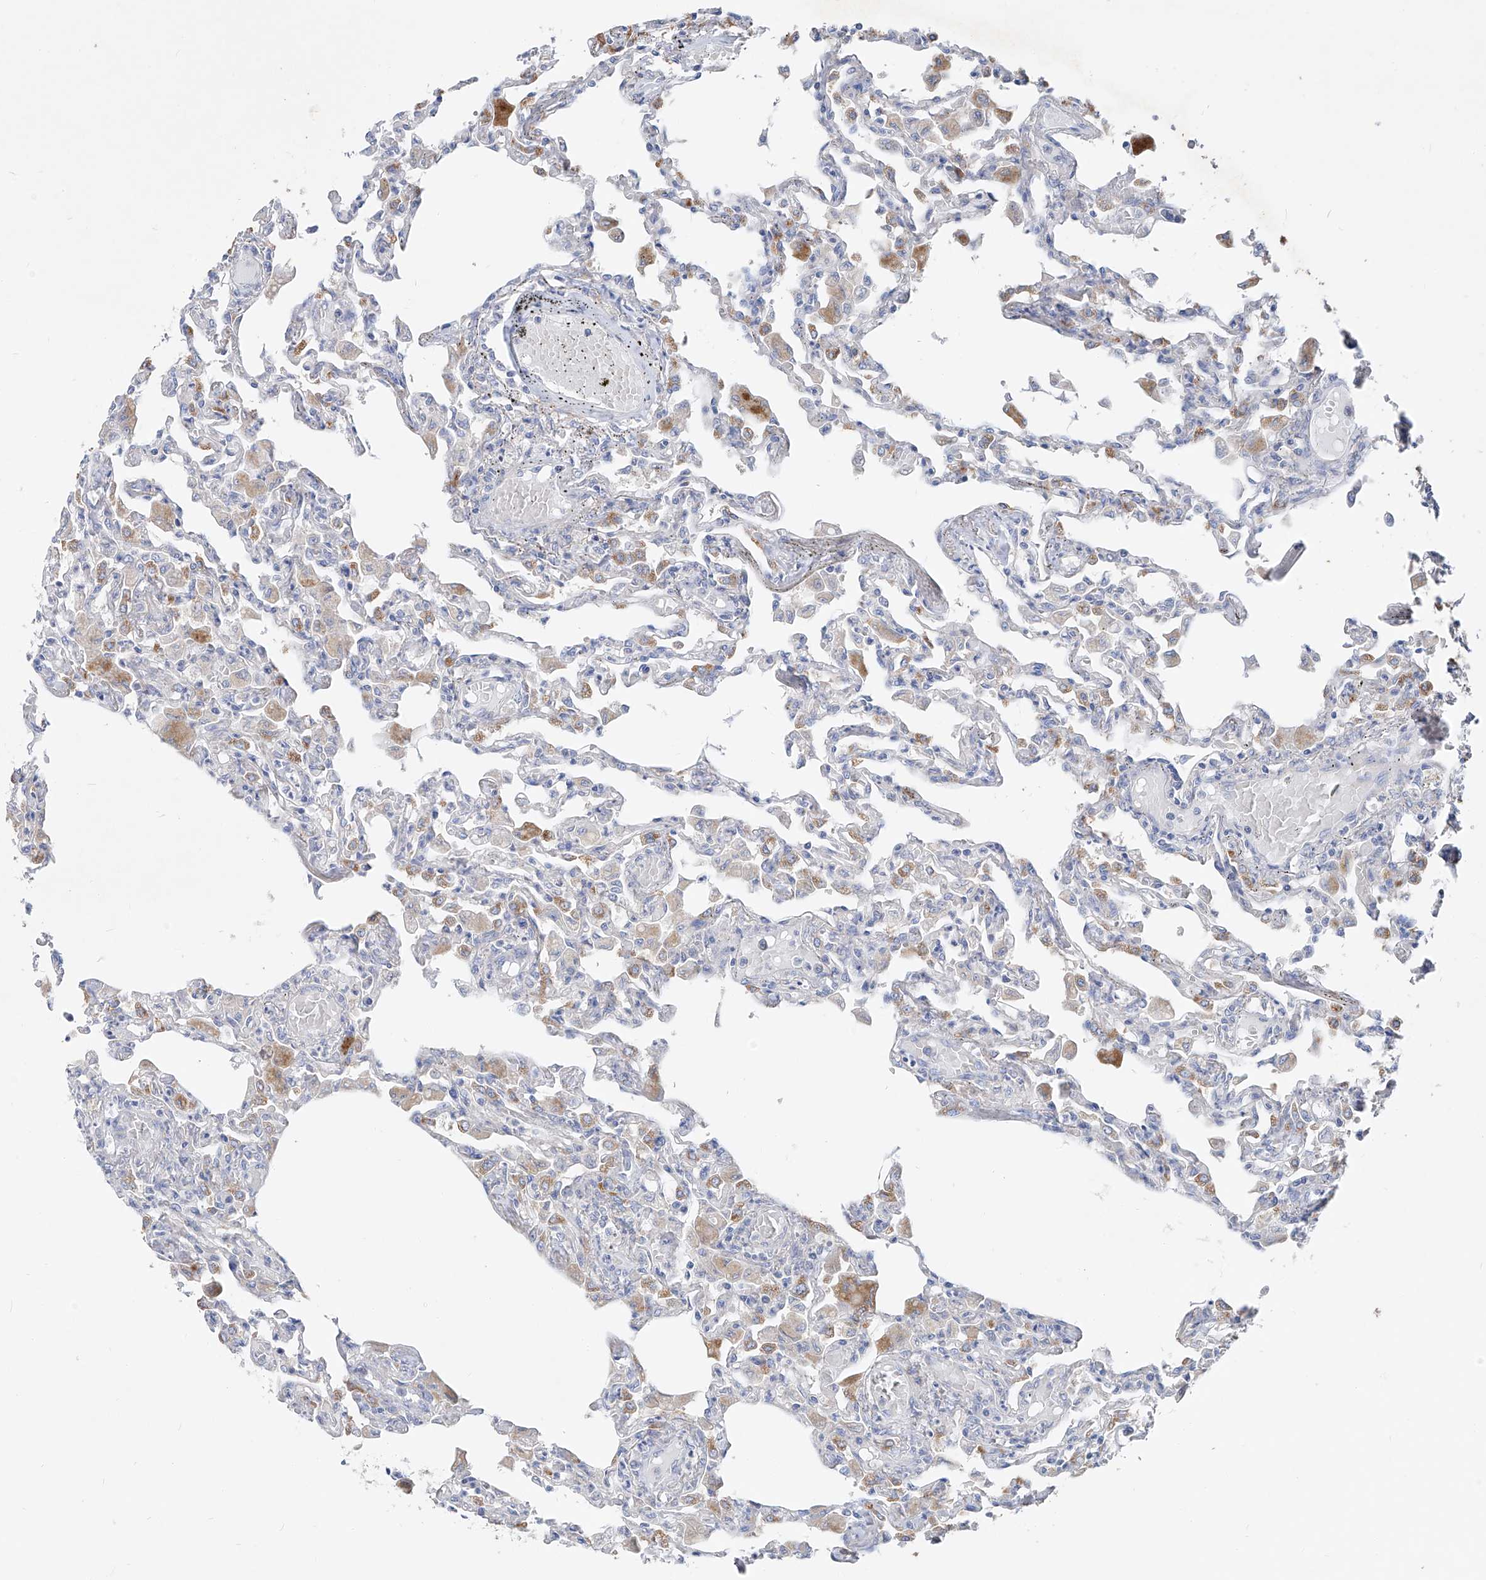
{"staining": {"intensity": "weak", "quantity": "<25%", "location": "cytoplasmic/membranous"}, "tissue": "lung", "cell_type": "Alveolar cells", "image_type": "normal", "snomed": [{"axis": "morphology", "description": "Normal tissue, NOS"}, {"axis": "topography", "description": "Bronchus"}, {"axis": "topography", "description": "Lung"}], "caption": "High power microscopy image of an immunohistochemistry image of normal lung, revealing no significant expression in alveolar cells. The staining was performed using DAB (3,3'-diaminobenzidine) to visualize the protein expression in brown, while the nuclei were stained in blue with hematoxylin (Magnification: 20x).", "gene": "UFL1", "patient": {"sex": "female", "age": 49}}